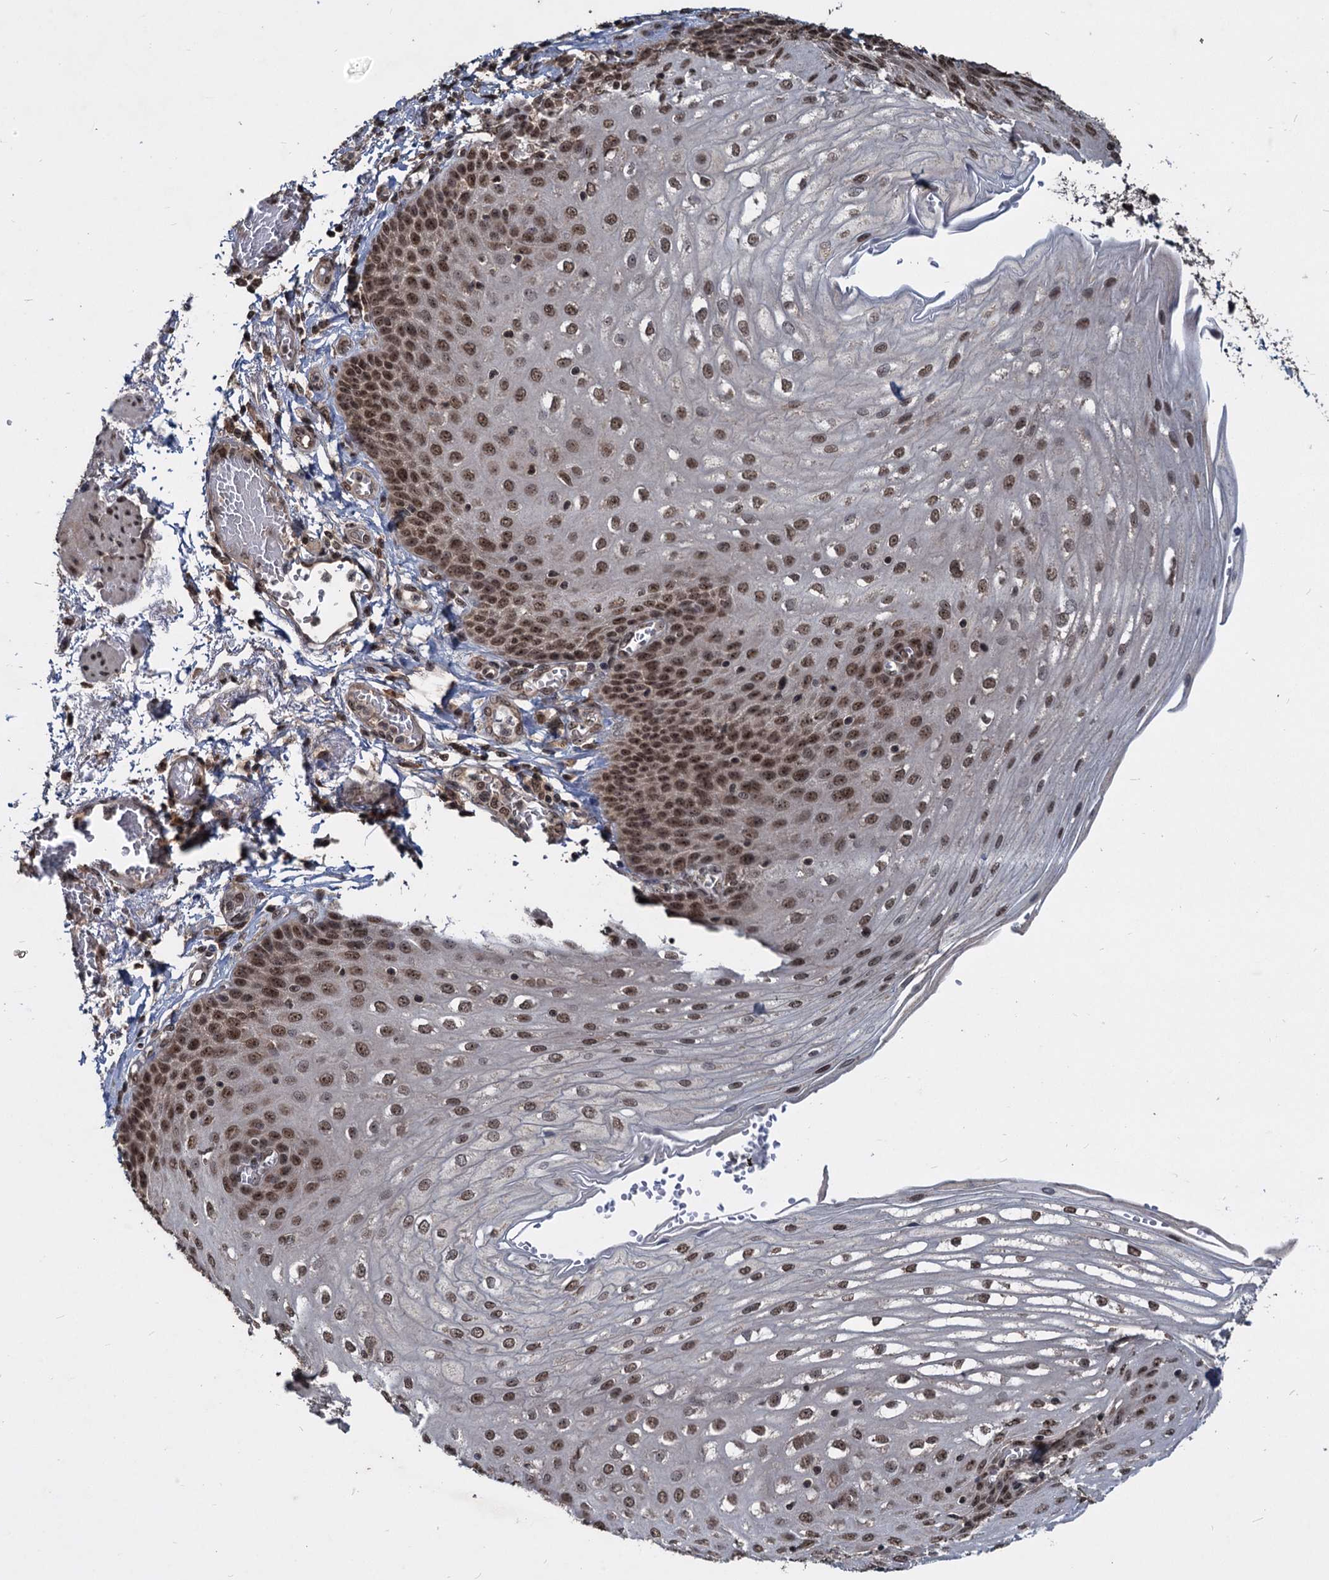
{"staining": {"intensity": "moderate", "quantity": ">75%", "location": "nuclear"}, "tissue": "esophagus", "cell_type": "Squamous epithelial cells", "image_type": "normal", "snomed": [{"axis": "morphology", "description": "Normal tissue, NOS"}, {"axis": "topography", "description": "Esophagus"}], "caption": "IHC (DAB (3,3'-diaminobenzidine)) staining of benign human esophagus shows moderate nuclear protein staining in approximately >75% of squamous epithelial cells.", "gene": "FAM216B", "patient": {"sex": "male", "age": 81}}